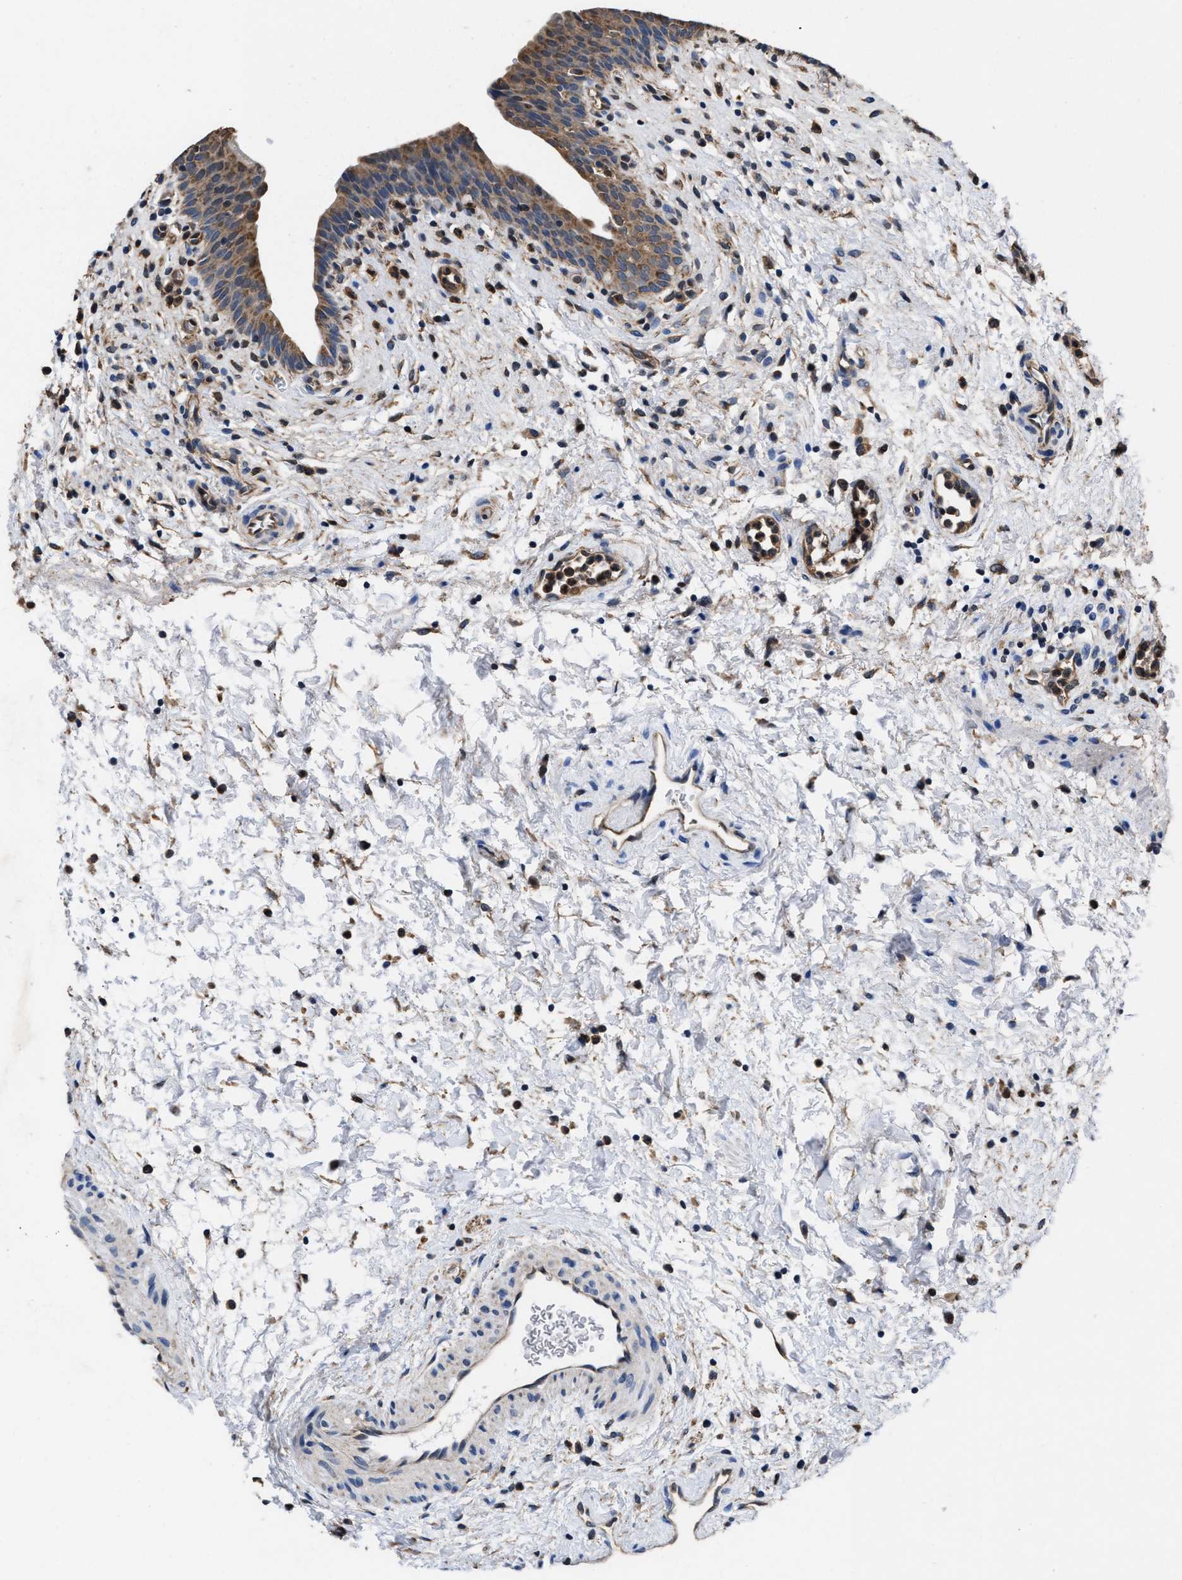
{"staining": {"intensity": "moderate", "quantity": ">75%", "location": "cytoplasmic/membranous"}, "tissue": "urinary bladder", "cell_type": "Urothelial cells", "image_type": "normal", "snomed": [{"axis": "morphology", "description": "Normal tissue, NOS"}, {"axis": "topography", "description": "Urinary bladder"}], "caption": "High-power microscopy captured an immunohistochemistry image of normal urinary bladder, revealing moderate cytoplasmic/membranous positivity in about >75% of urothelial cells. (IHC, brightfield microscopy, high magnification).", "gene": "ACLY", "patient": {"sex": "male", "age": 37}}